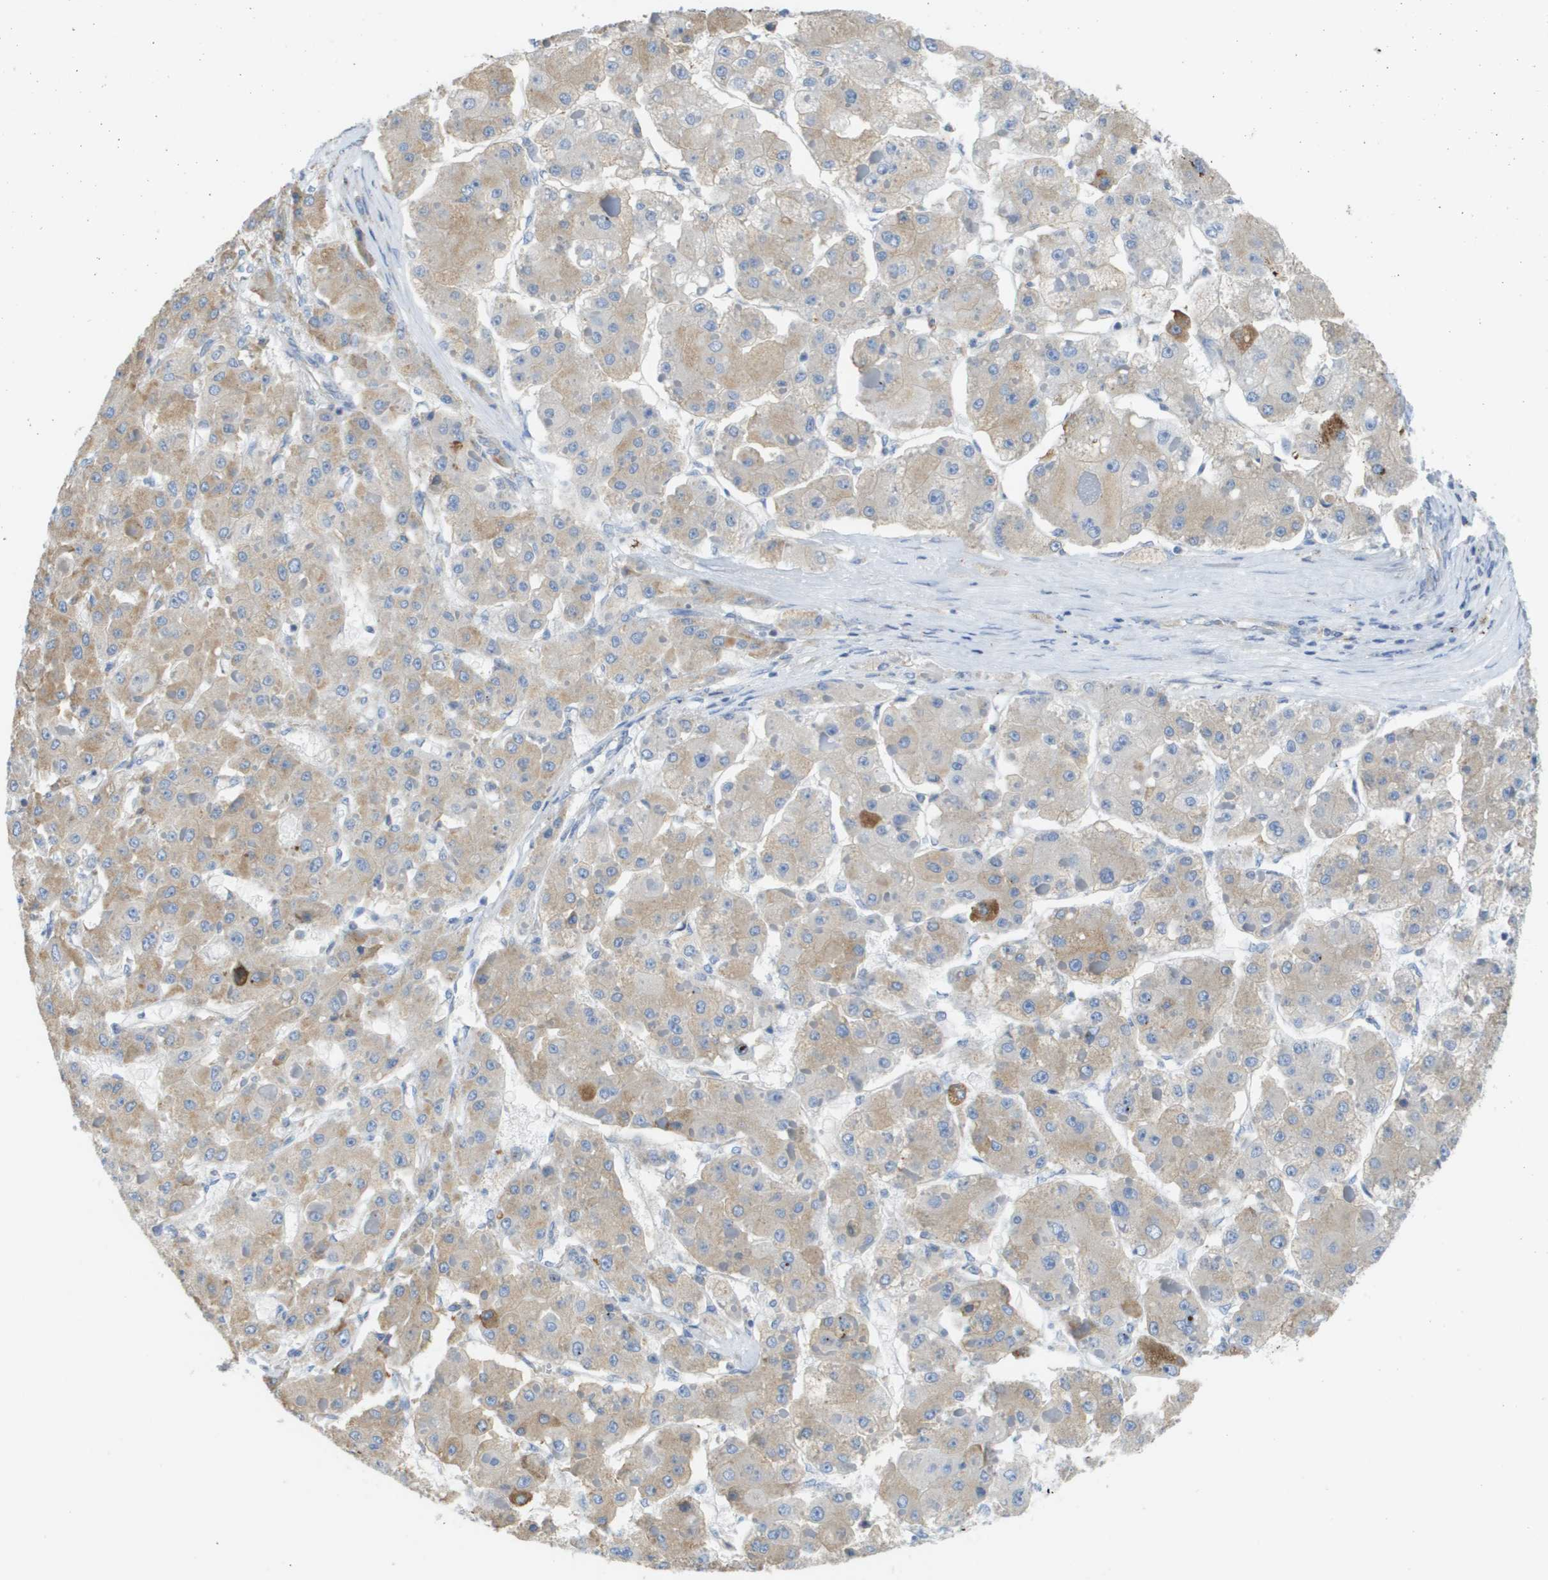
{"staining": {"intensity": "weak", "quantity": ">75%", "location": "cytoplasmic/membranous"}, "tissue": "liver cancer", "cell_type": "Tumor cells", "image_type": "cancer", "snomed": [{"axis": "morphology", "description": "Carcinoma, Hepatocellular, NOS"}, {"axis": "topography", "description": "Liver"}], "caption": "Immunohistochemical staining of liver hepatocellular carcinoma displays low levels of weak cytoplasmic/membranous expression in about >75% of tumor cells.", "gene": "SDR42E1", "patient": {"sex": "female", "age": 73}}